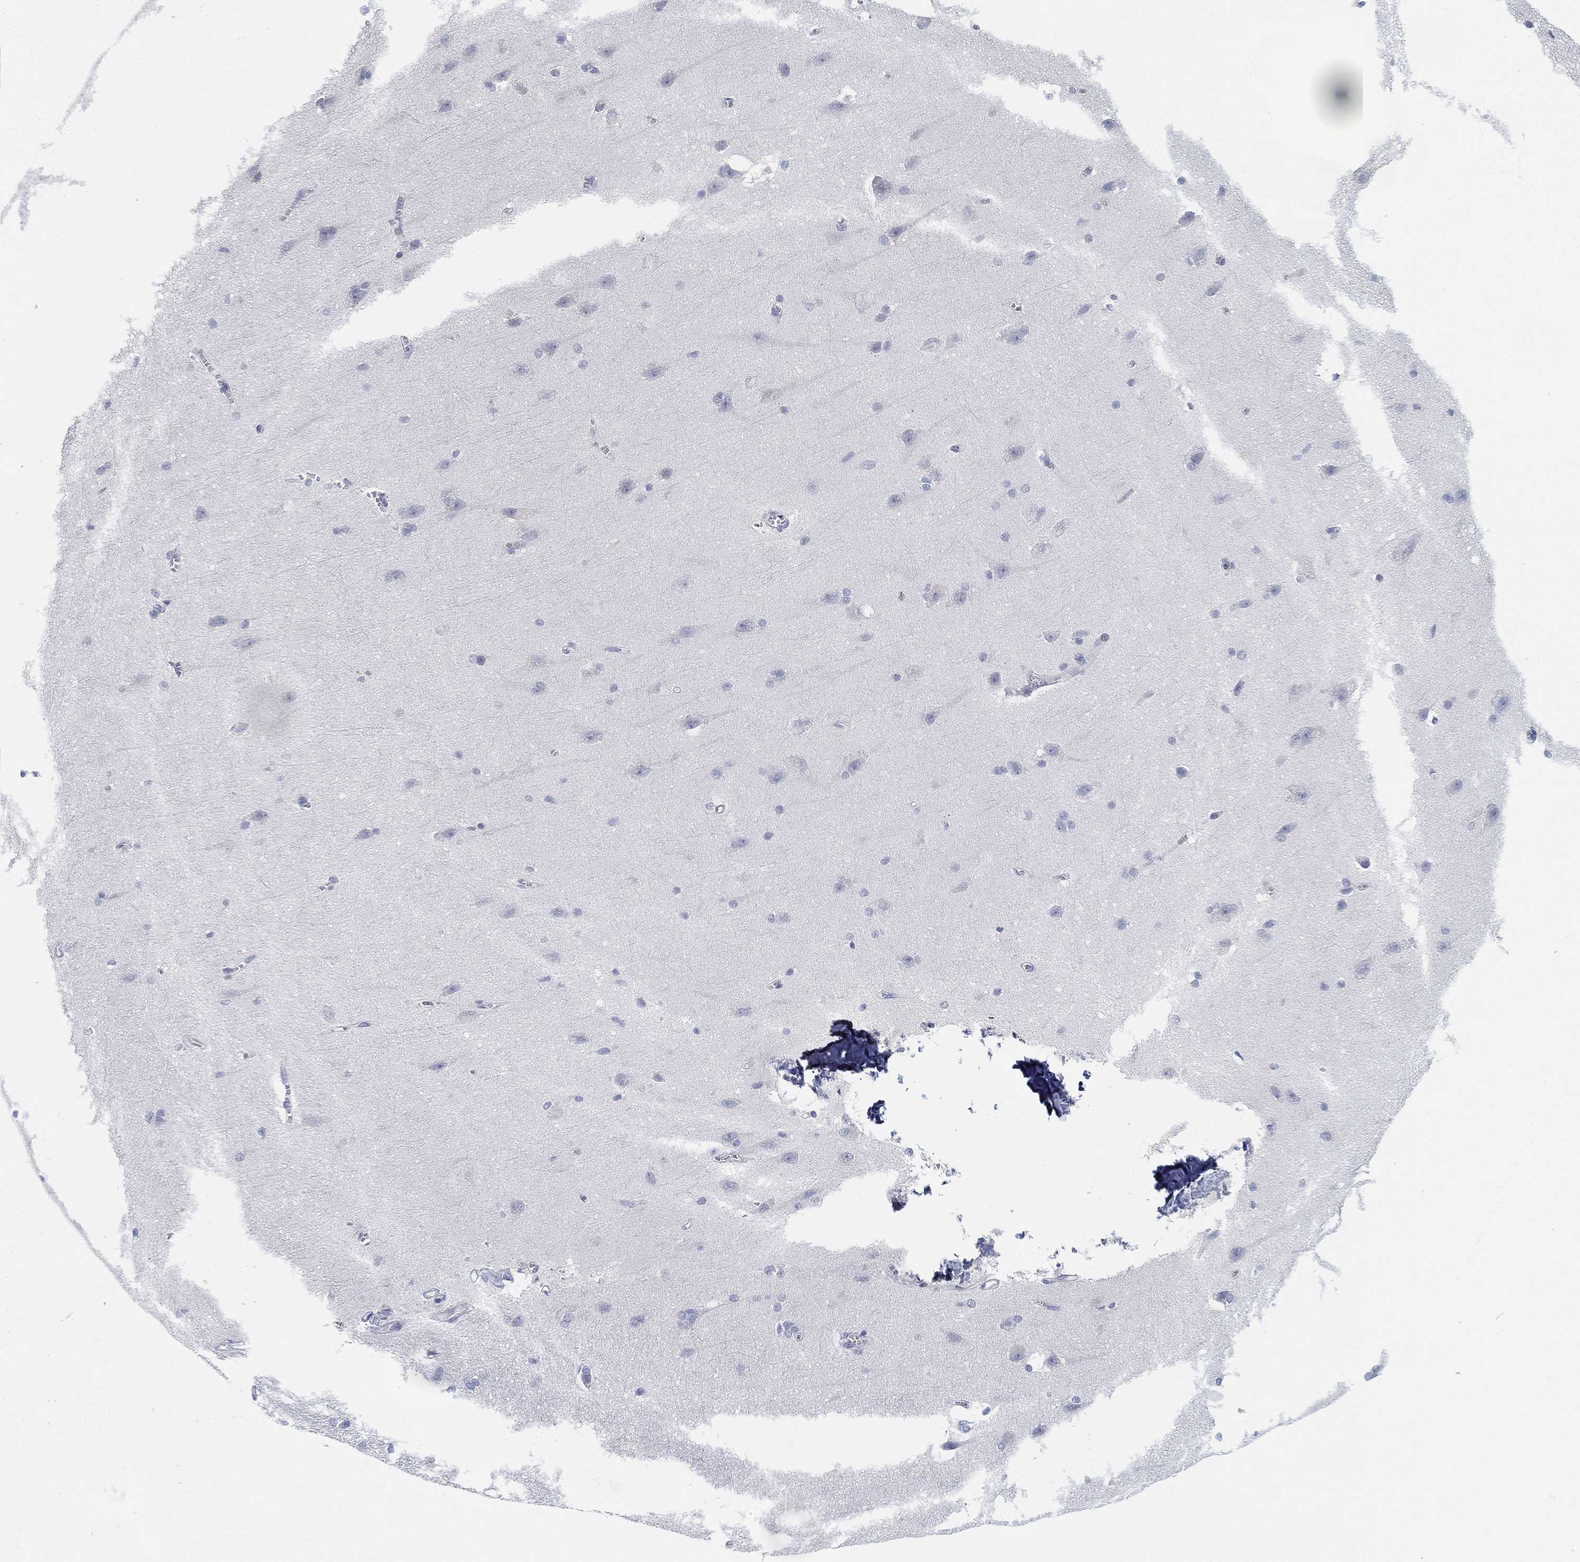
{"staining": {"intensity": "negative", "quantity": "none", "location": "none"}, "tissue": "cerebral cortex", "cell_type": "Endothelial cells", "image_type": "normal", "snomed": [{"axis": "morphology", "description": "Normal tissue, NOS"}, {"axis": "topography", "description": "Cerebral cortex"}], "caption": "A high-resolution micrograph shows immunohistochemistry (IHC) staining of benign cerebral cortex, which exhibits no significant positivity in endothelial cells.", "gene": "GPR61", "patient": {"sex": "male", "age": 37}}